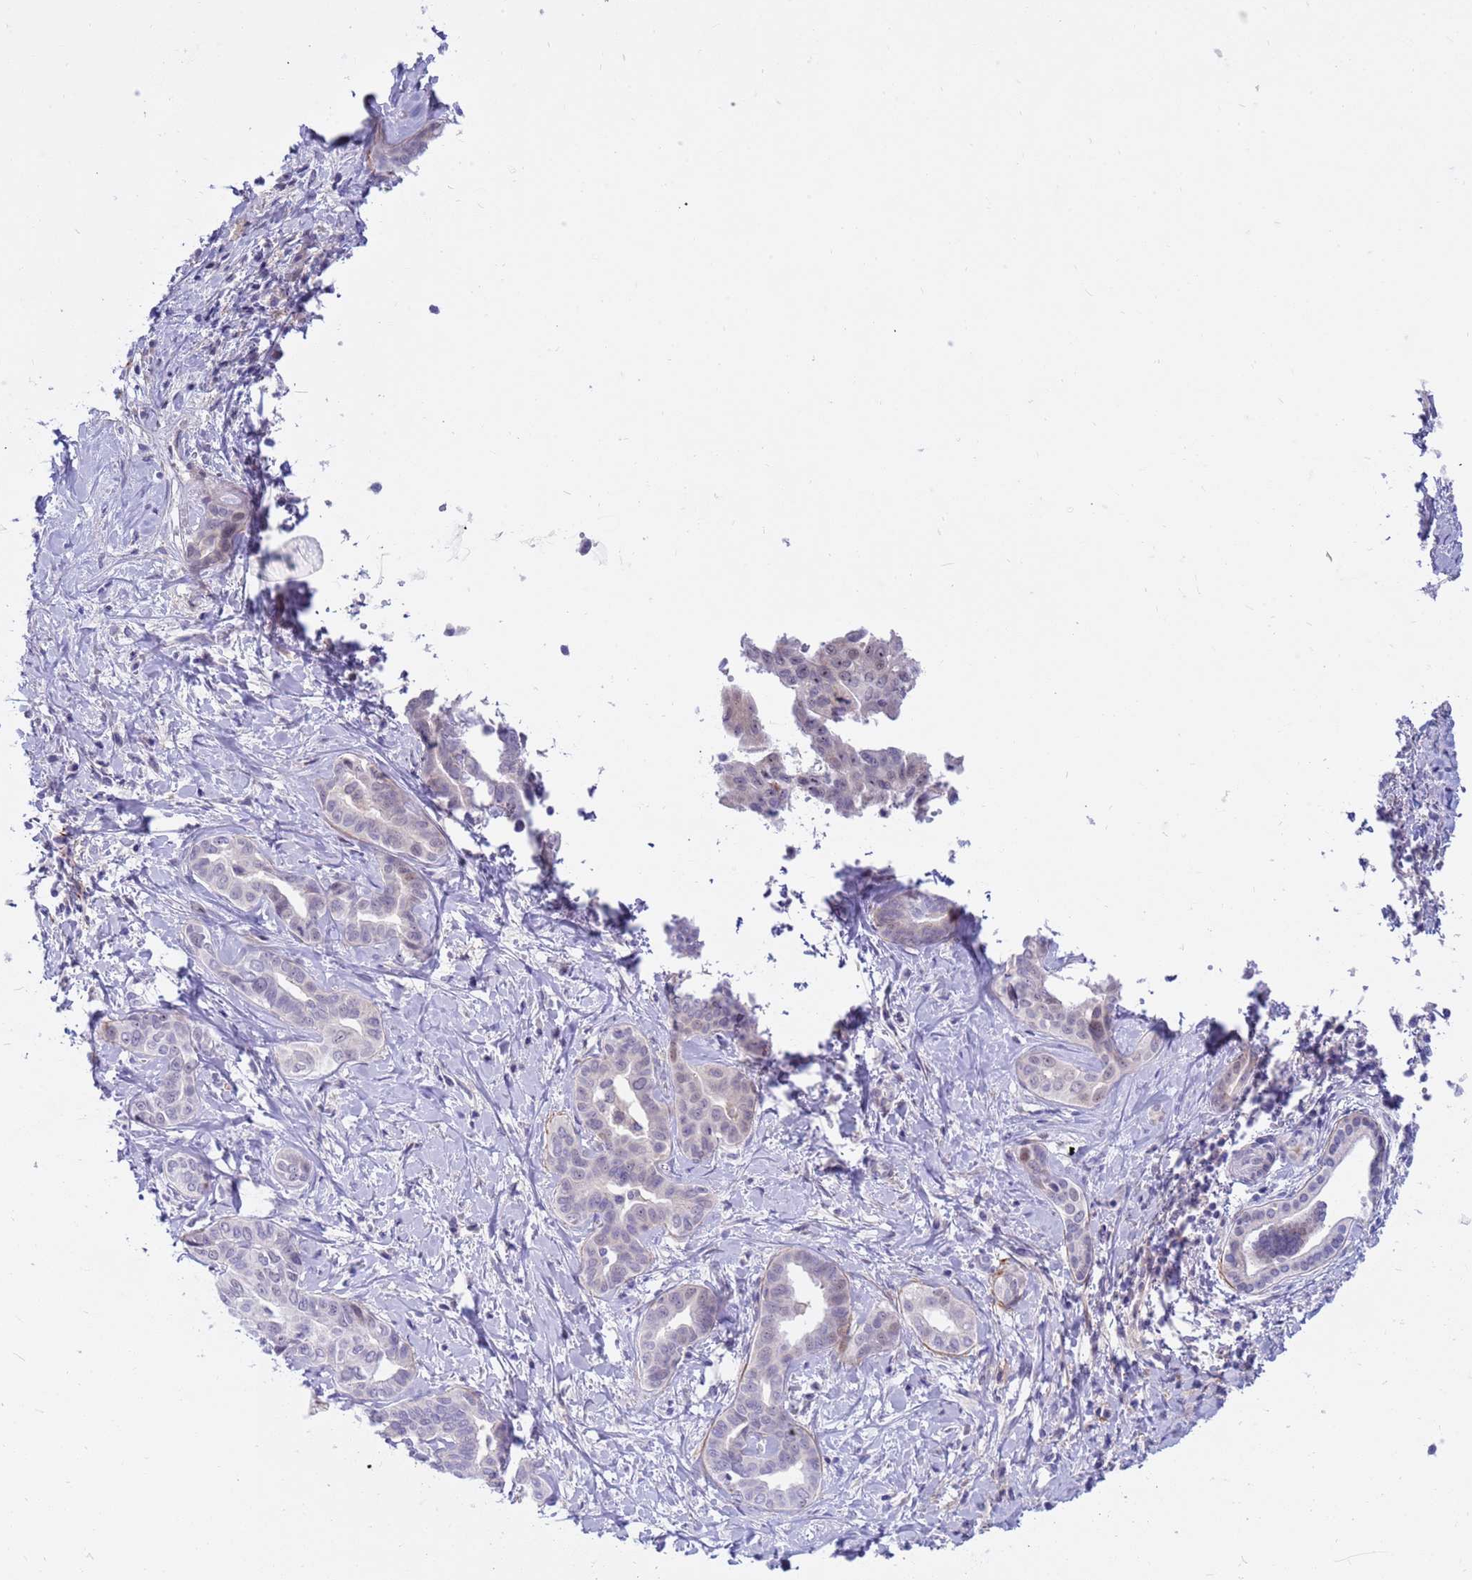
{"staining": {"intensity": "weak", "quantity": "<25%", "location": "nuclear"}, "tissue": "liver cancer", "cell_type": "Tumor cells", "image_type": "cancer", "snomed": [{"axis": "morphology", "description": "Cholangiocarcinoma"}, {"axis": "topography", "description": "Liver"}], "caption": "Immunohistochemical staining of cholangiocarcinoma (liver) exhibits no significant staining in tumor cells. Nuclei are stained in blue.", "gene": "LRATD1", "patient": {"sex": "female", "age": 77}}